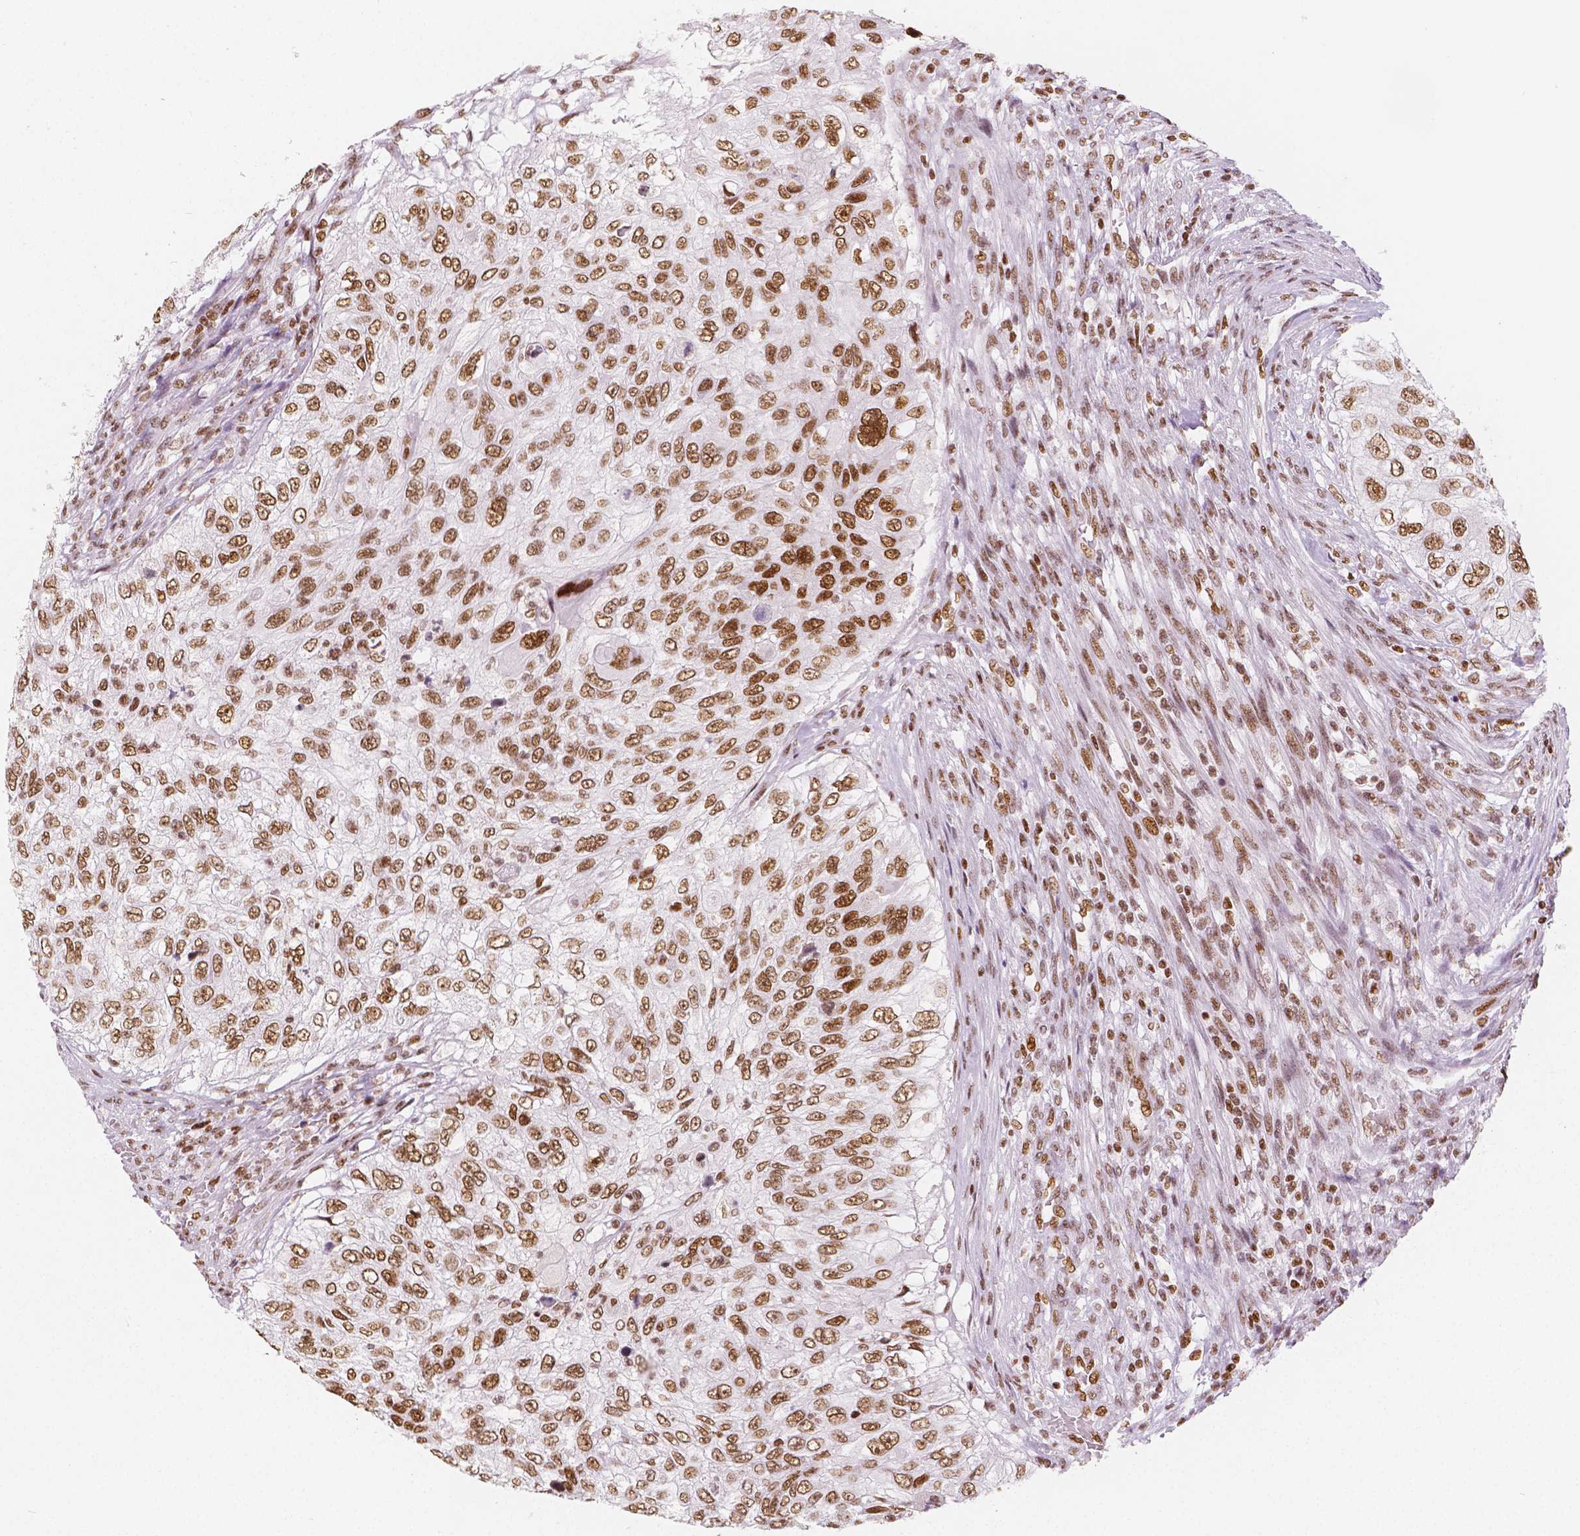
{"staining": {"intensity": "moderate", "quantity": ">75%", "location": "nuclear"}, "tissue": "urothelial cancer", "cell_type": "Tumor cells", "image_type": "cancer", "snomed": [{"axis": "morphology", "description": "Urothelial carcinoma, High grade"}, {"axis": "topography", "description": "Urinary bladder"}], "caption": "High-power microscopy captured an immunohistochemistry (IHC) micrograph of high-grade urothelial carcinoma, revealing moderate nuclear staining in about >75% of tumor cells. The staining was performed using DAB (3,3'-diaminobenzidine) to visualize the protein expression in brown, while the nuclei were stained in blue with hematoxylin (Magnification: 20x).", "gene": "HDAC1", "patient": {"sex": "female", "age": 60}}